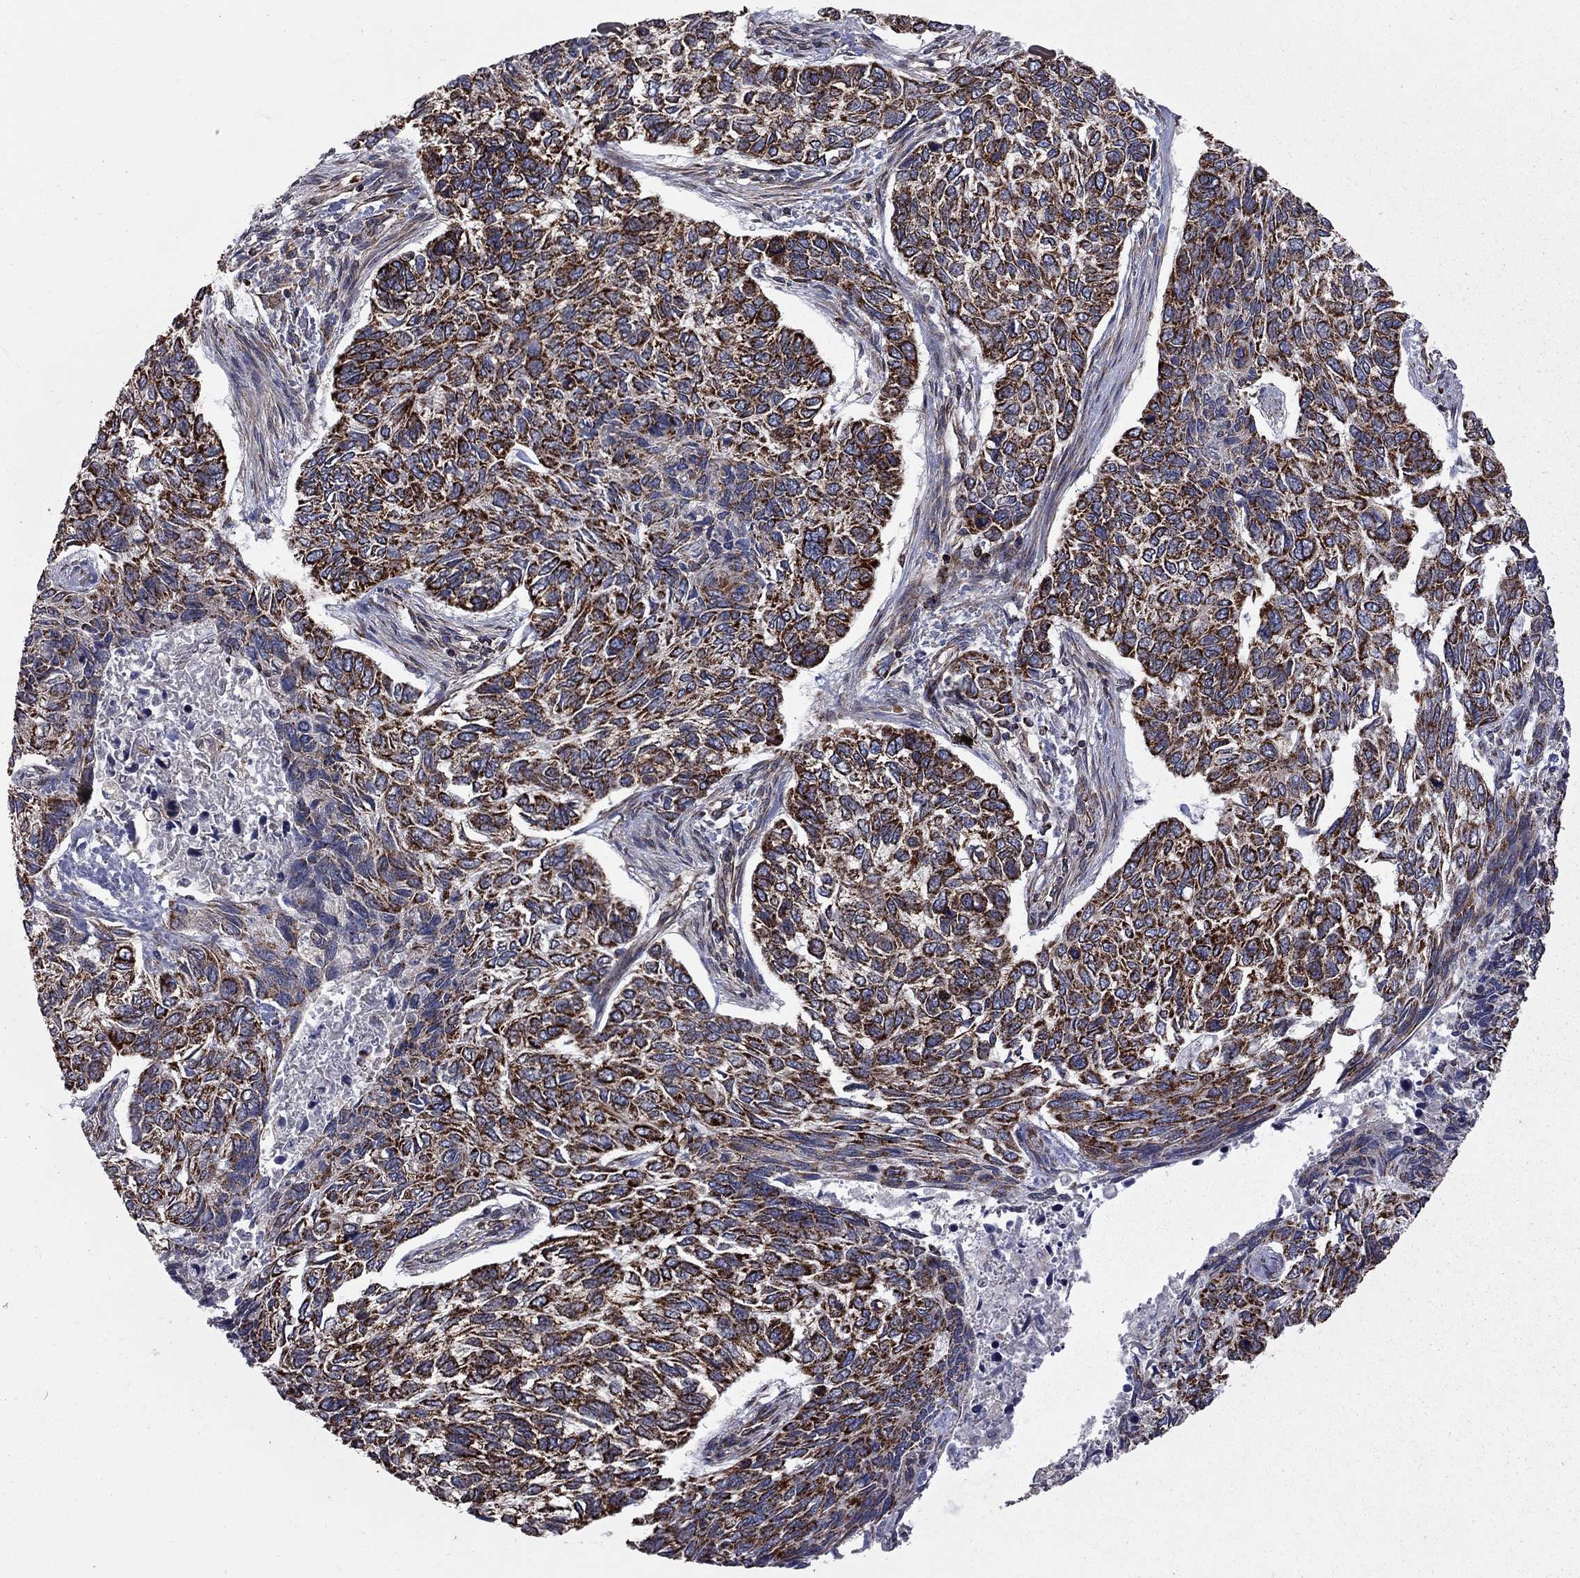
{"staining": {"intensity": "strong", "quantity": "25%-75%", "location": "cytoplasmic/membranous"}, "tissue": "skin cancer", "cell_type": "Tumor cells", "image_type": "cancer", "snomed": [{"axis": "morphology", "description": "Basal cell carcinoma"}, {"axis": "topography", "description": "Skin"}], "caption": "Strong cytoplasmic/membranous expression for a protein is identified in approximately 25%-75% of tumor cells of skin cancer (basal cell carcinoma) using IHC.", "gene": "CLPTM1", "patient": {"sex": "female", "age": 65}}